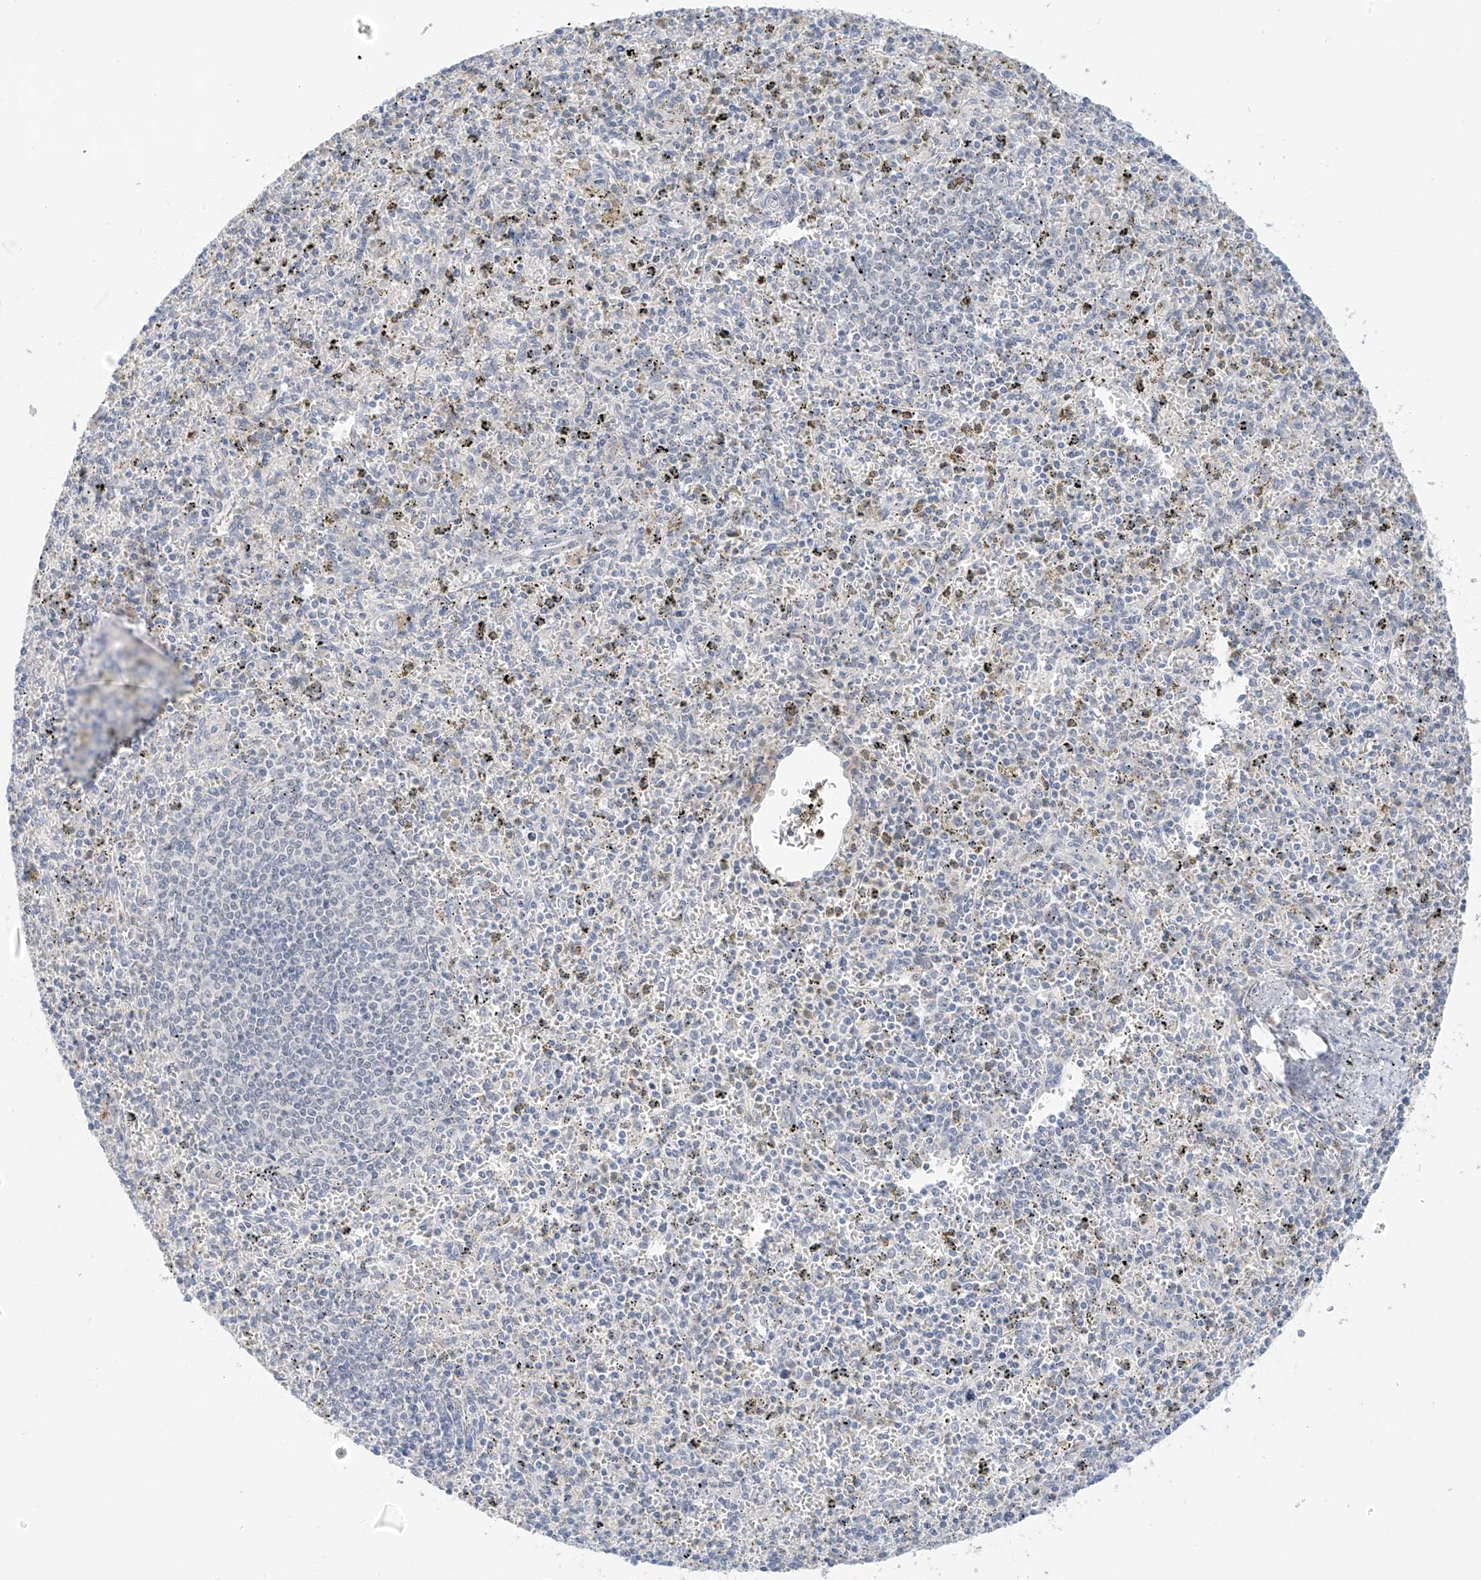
{"staining": {"intensity": "negative", "quantity": "none", "location": "none"}, "tissue": "spleen", "cell_type": "Cells in red pulp", "image_type": "normal", "snomed": [{"axis": "morphology", "description": "Normal tissue, NOS"}, {"axis": "topography", "description": "Spleen"}], "caption": "Immunohistochemical staining of unremarkable spleen exhibits no significant positivity in cells in red pulp.", "gene": "C2orf42", "patient": {"sex": "male", "age": 72}}